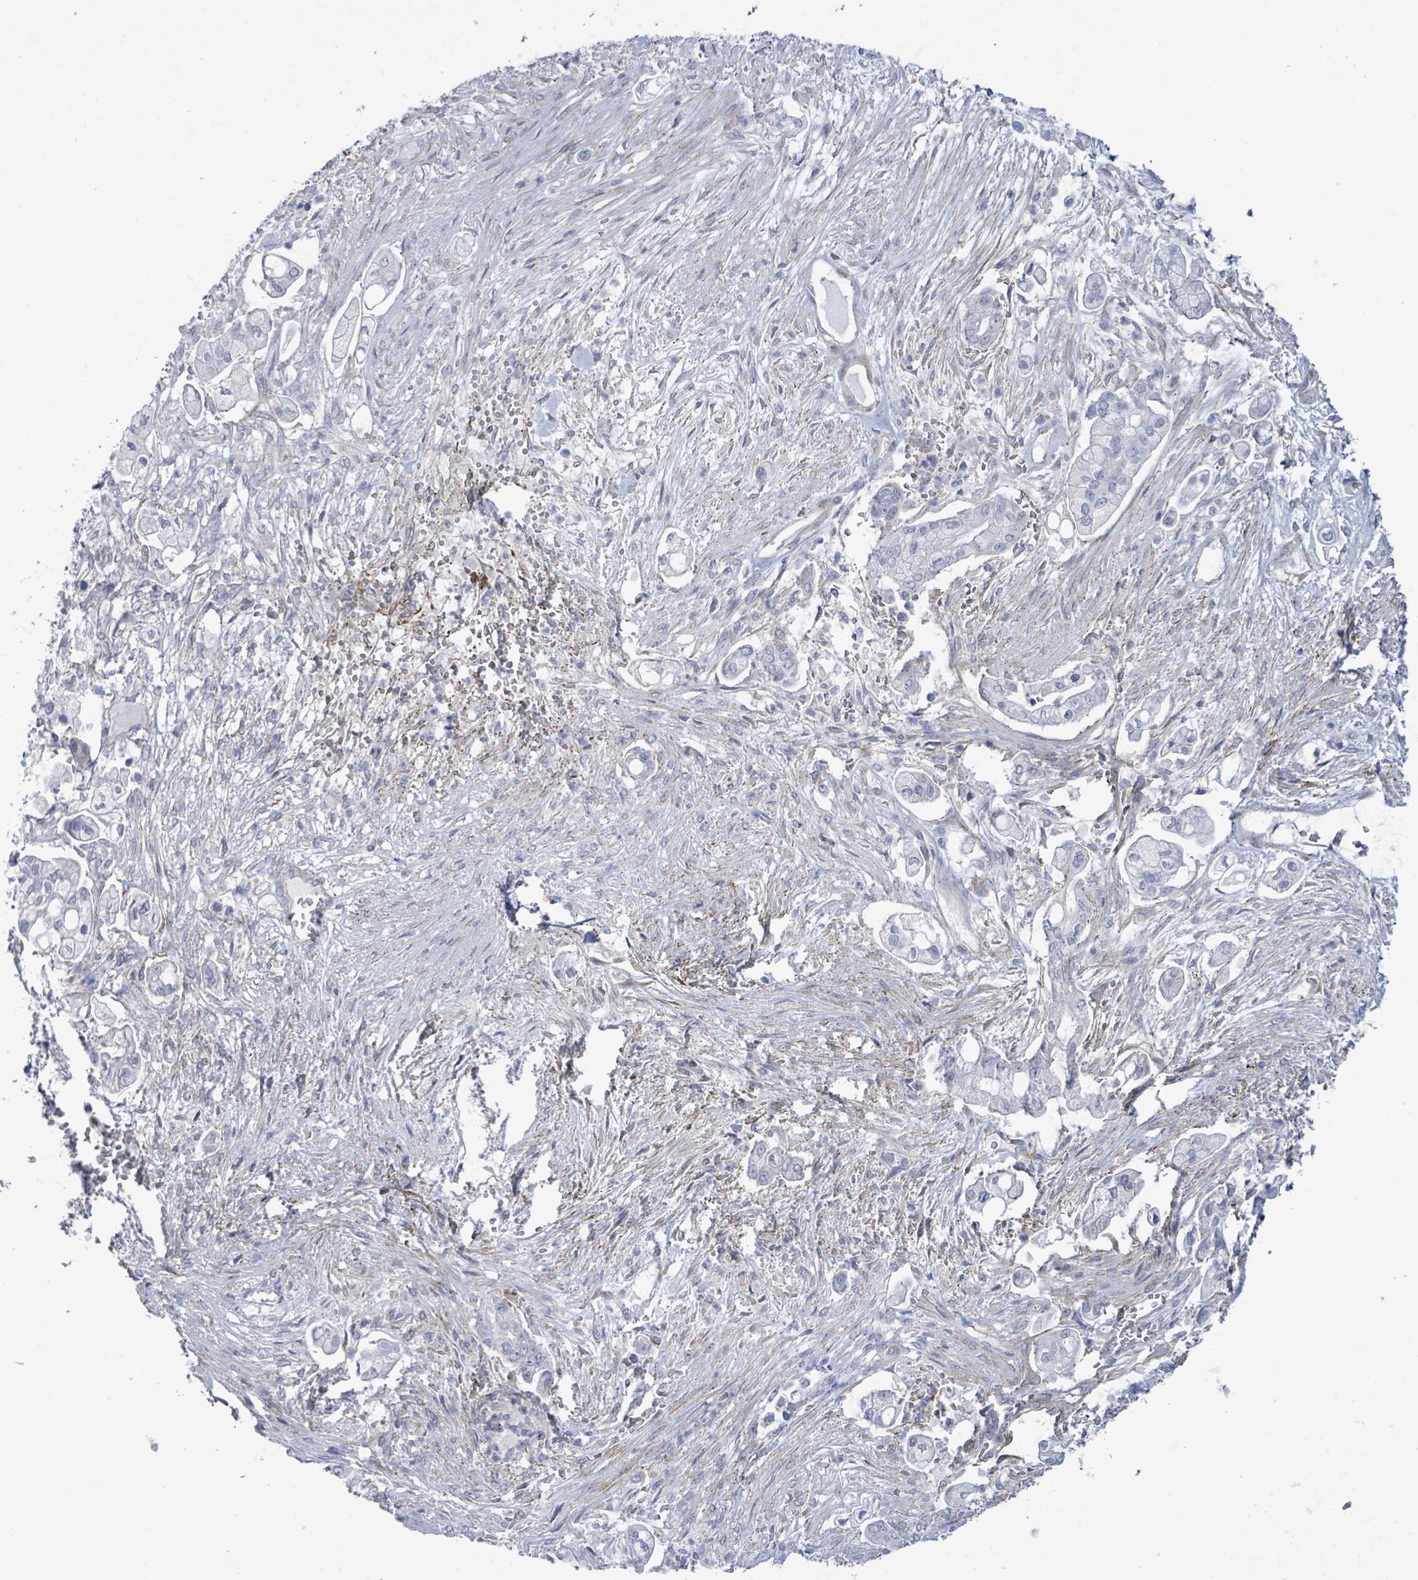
{"staining": {"intensity": "negative", "quantity": "none", "location": "none"}, "tissue": "pancreatic cancer", "cell_type": "Tumor cells", "image_type": "cancer", "snomed": [{"axis": "morphology", "description": "Adenocarcinoma, NOS"}, {"axis": "topography", "description": "Pancreas"}], "caption": "Tumor cells are negative for protein expression in human pancreatic cancer (adenocarcinoma).", "gene": "PKLR", "patient": {"sex": "female", "age": 69}}